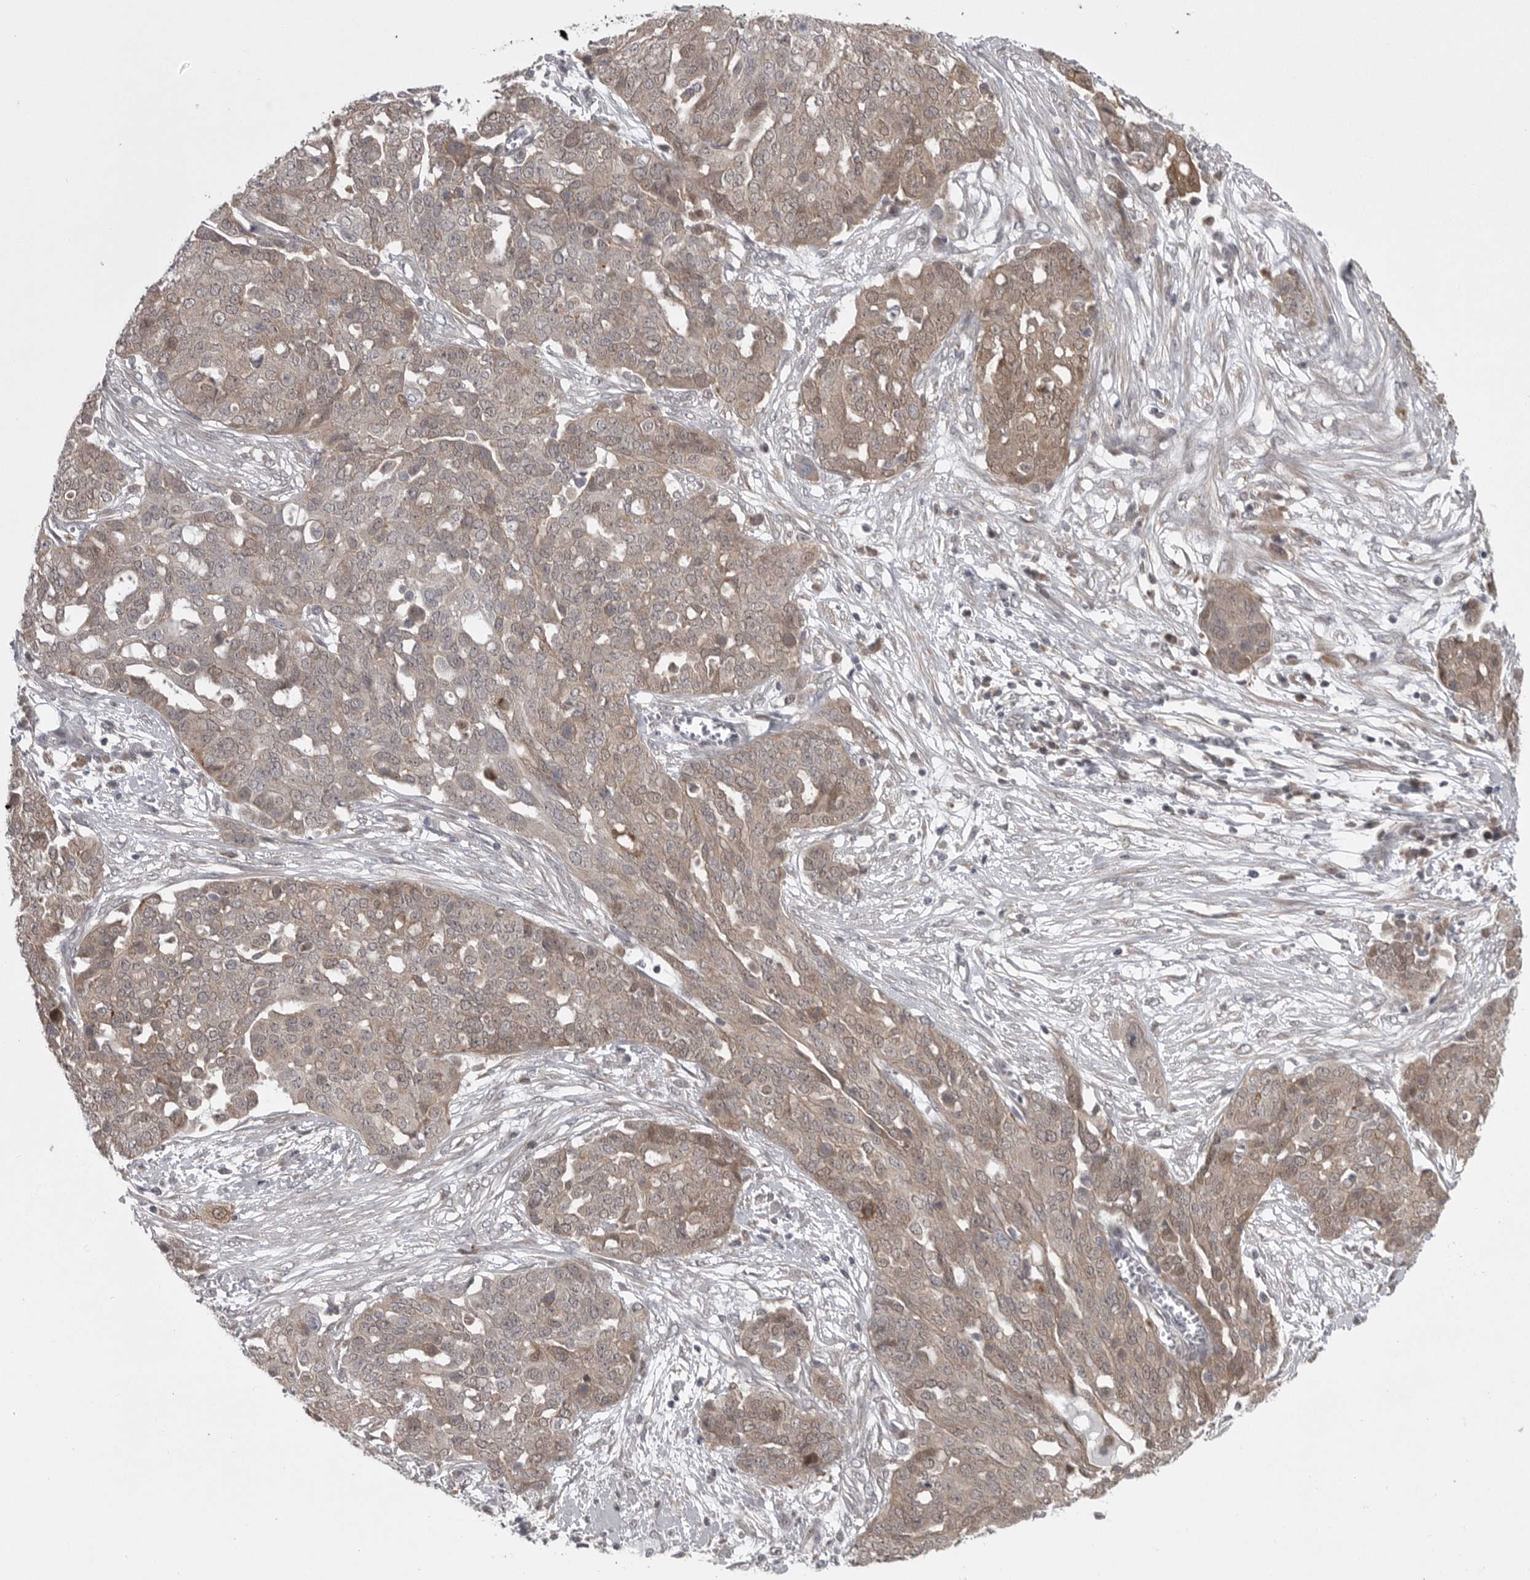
{"staining": {"intensity": "weak", "quantity": ">75%", "location": "cytoplasmic/membranous,nuclear"}, "tissue": "ovarian cancer", "cell_type": "Tumor cells", "image_type": "cancer", "snomed": [{"axis": "morphology", "description": "Cystadenocarcinoma, serous, NOS"}, {"axis": "topography", "description": "Soft tissue"}, {"axis": "topography", "description": "Ovary"}], "caption": "Ovarian serous cystadenocarcinoma tissue reveals weak cytoplasmic/membranous and nuclear positivity in about >75% of tumor cells, visualized by immunohistochemistry.", "gene": "PPP1R9A", "patient": {"sex": "female", "age": 57}}